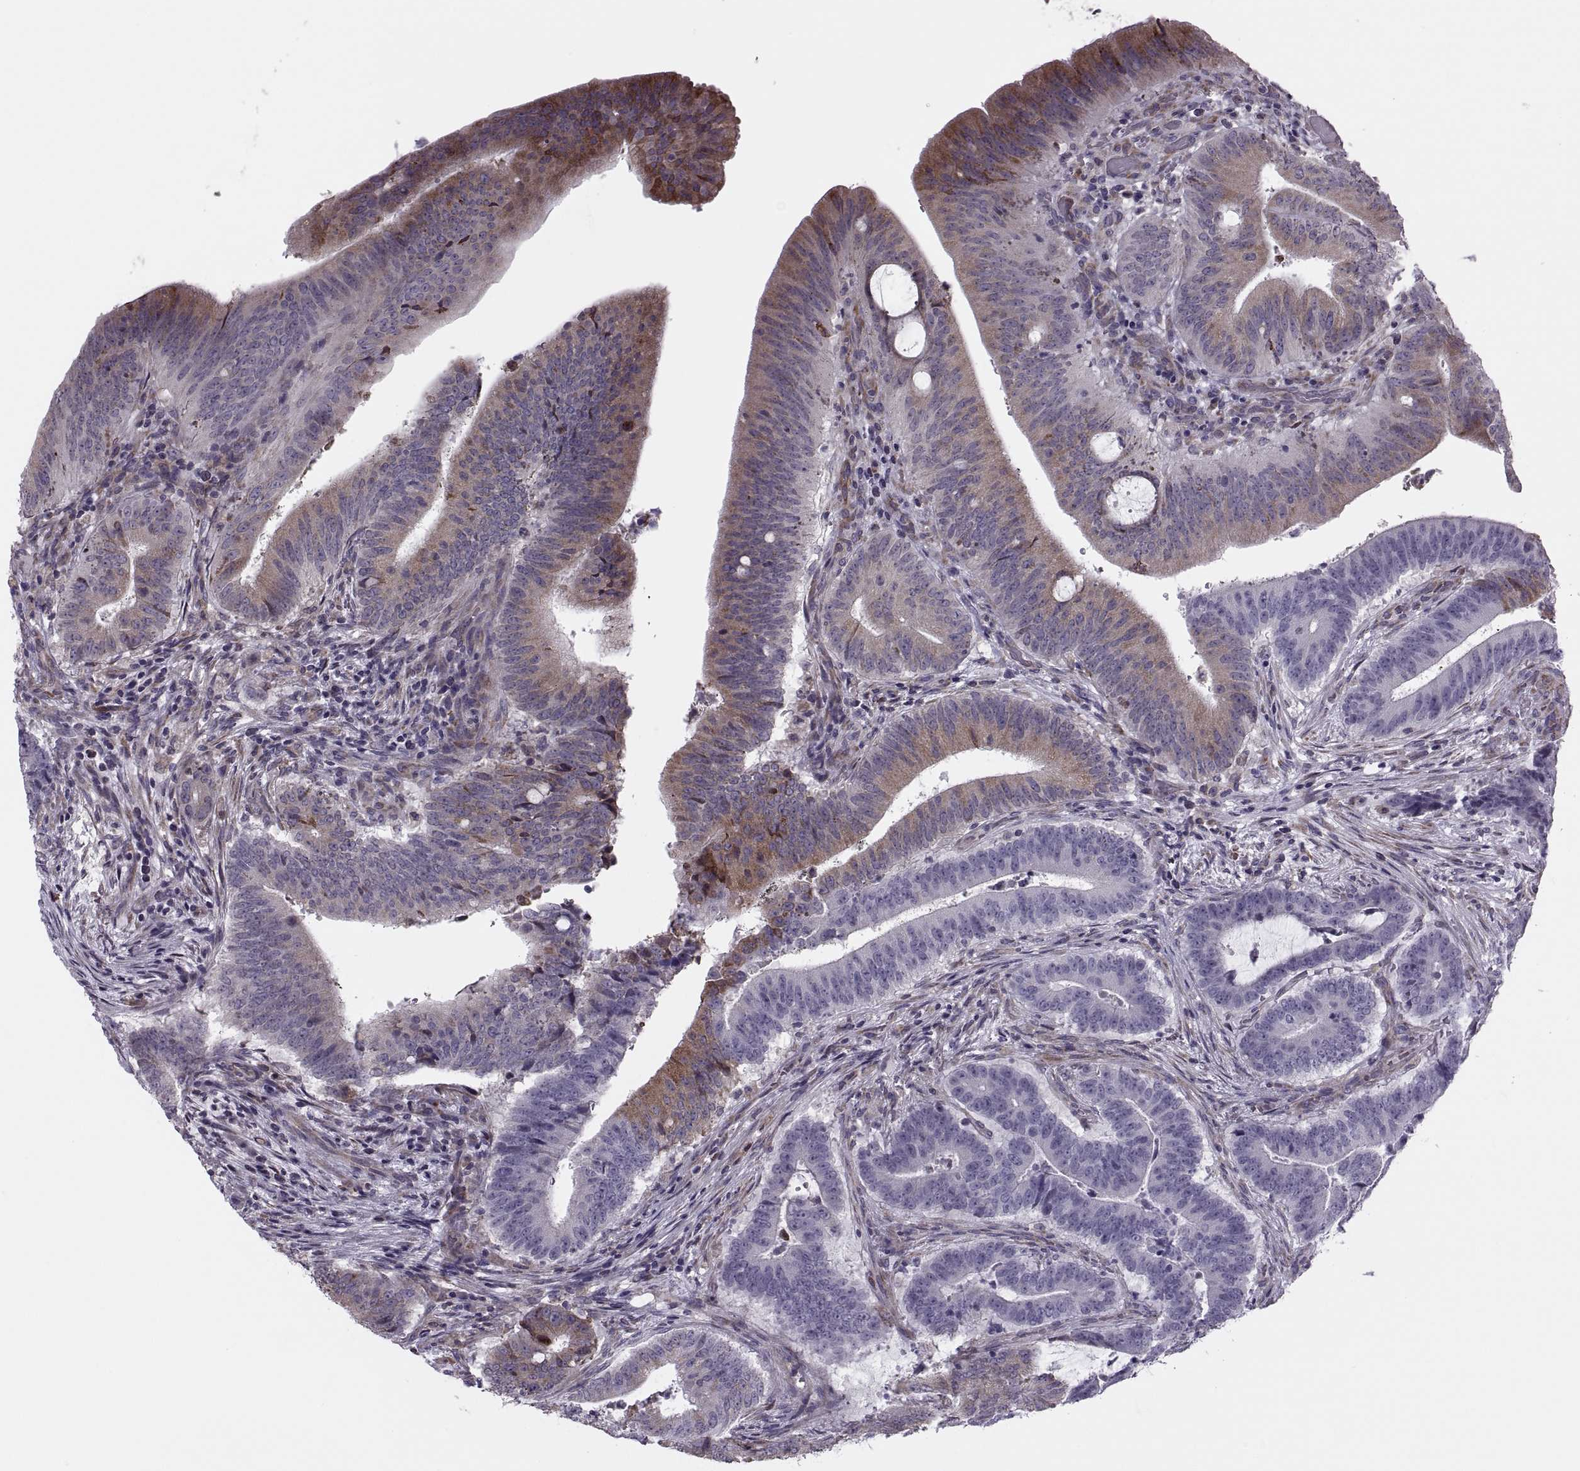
{"staining": {"intensity": "moderate", "quantity": "<25%", "location": "cytoplasmic/membranous"}, "tissue": "colorectal cancer", "cell_type": "Tumor cells", "image_type": "cancer", "snomed": [{"axis": "morphology", "description": "Adenocarcinoma, NOS"}, {"axis": "topography", "description": "Colon"}], "caption": "Colorectal cancer stained with a protein marker shows moderate staining in tumor cells.", "gene": "LETM2", "patient": {"sex": "female", "age": 43}}